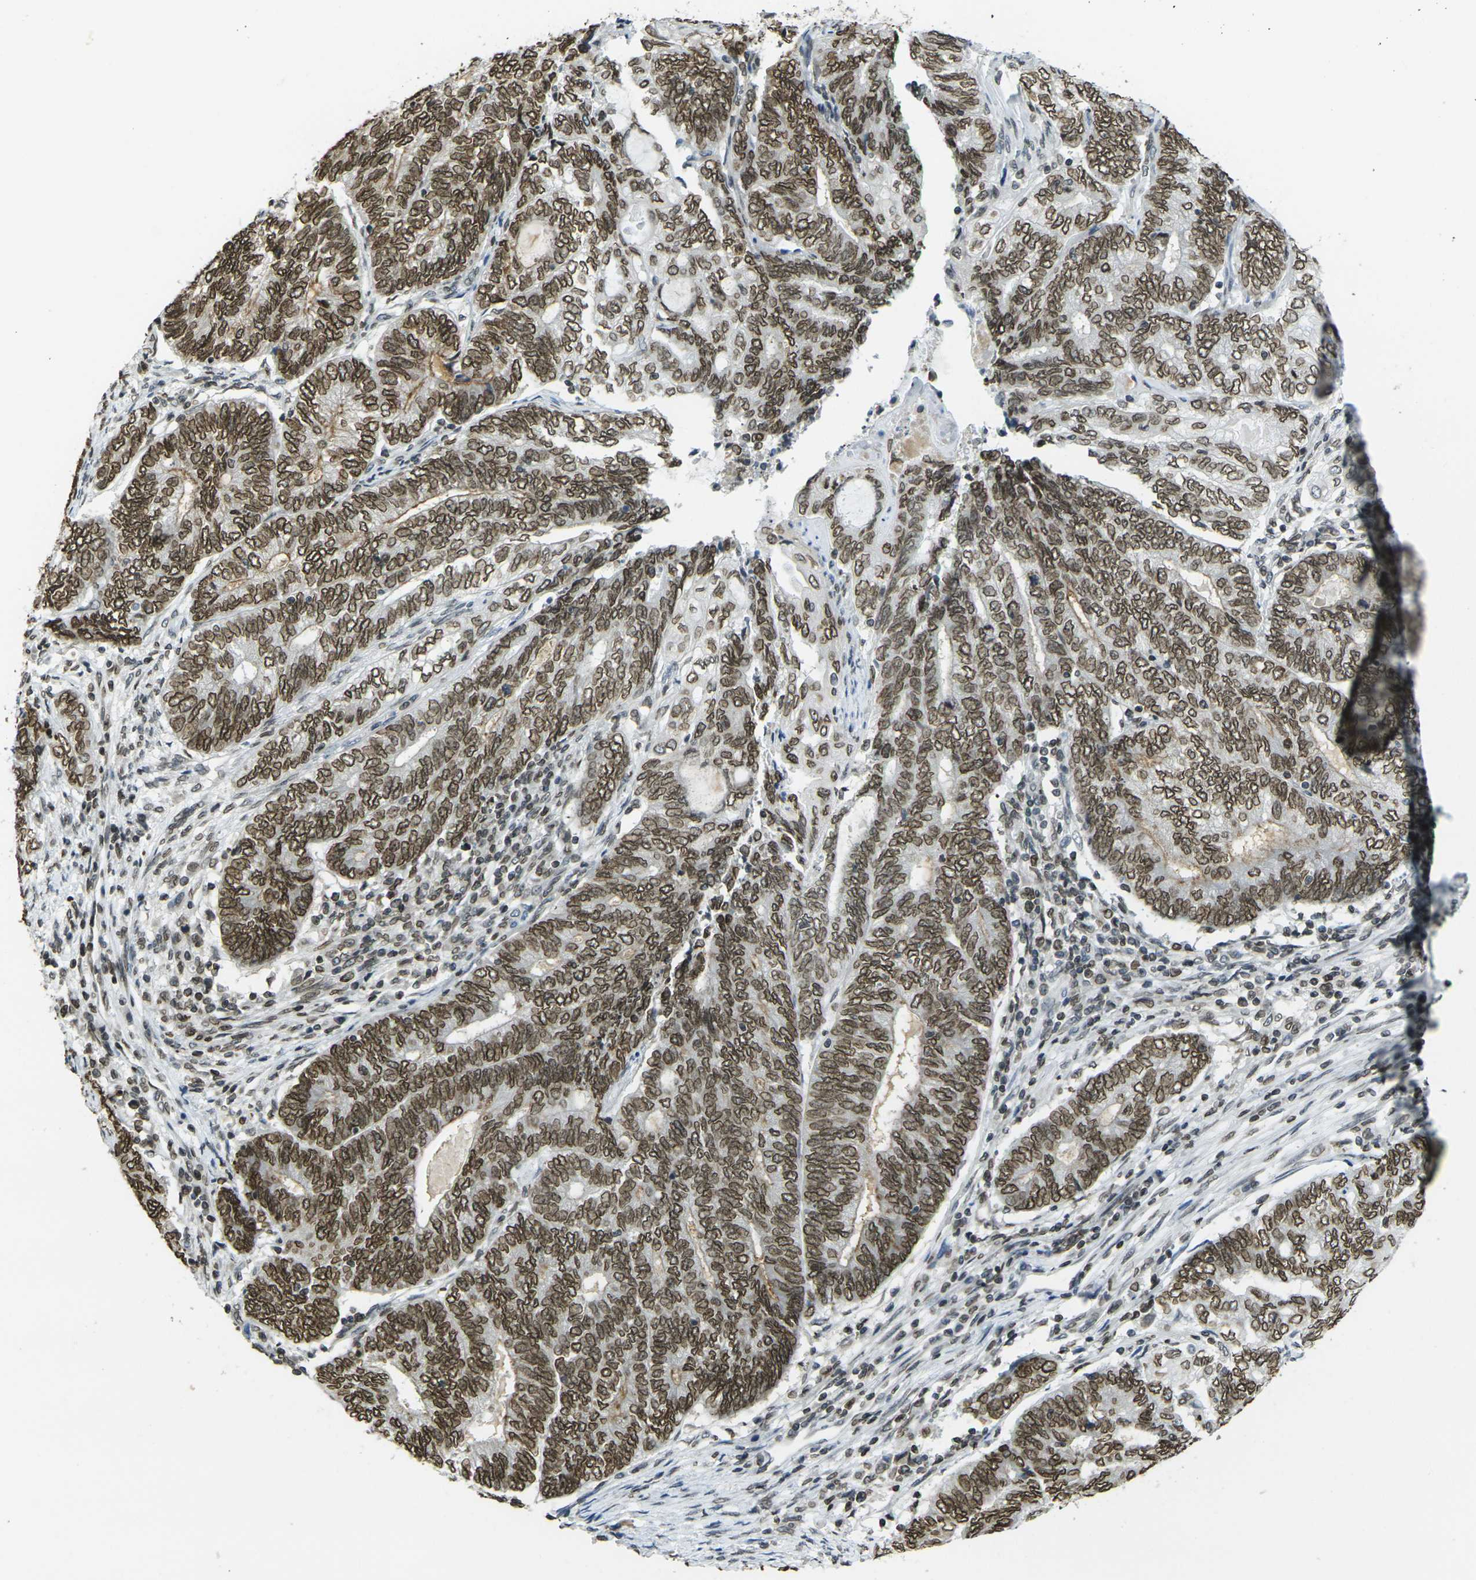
{"staining": {"intensity": "strong", "quantity": ">75%", "location": "nuclear"}, "tissue": "endometrial cancer", "cell_type": "Tumor cells", "image_type": "cancer", "snomed": [{"axis": "morphology", "description": "Adenocarcinoma, NOS"}, {"axis": "topography", "description": "Uterus"}, {"axis": "topography", "description": "Endometrium"}], "caption": "About >75% of tumor cells in endometrial cancer (adenocarcinoma) reveal strong nuclear protein expression as visualized by brown immunohistochemical staining.", "gene": "BRDT", "patient": {"sex": "female", "age": 70}}